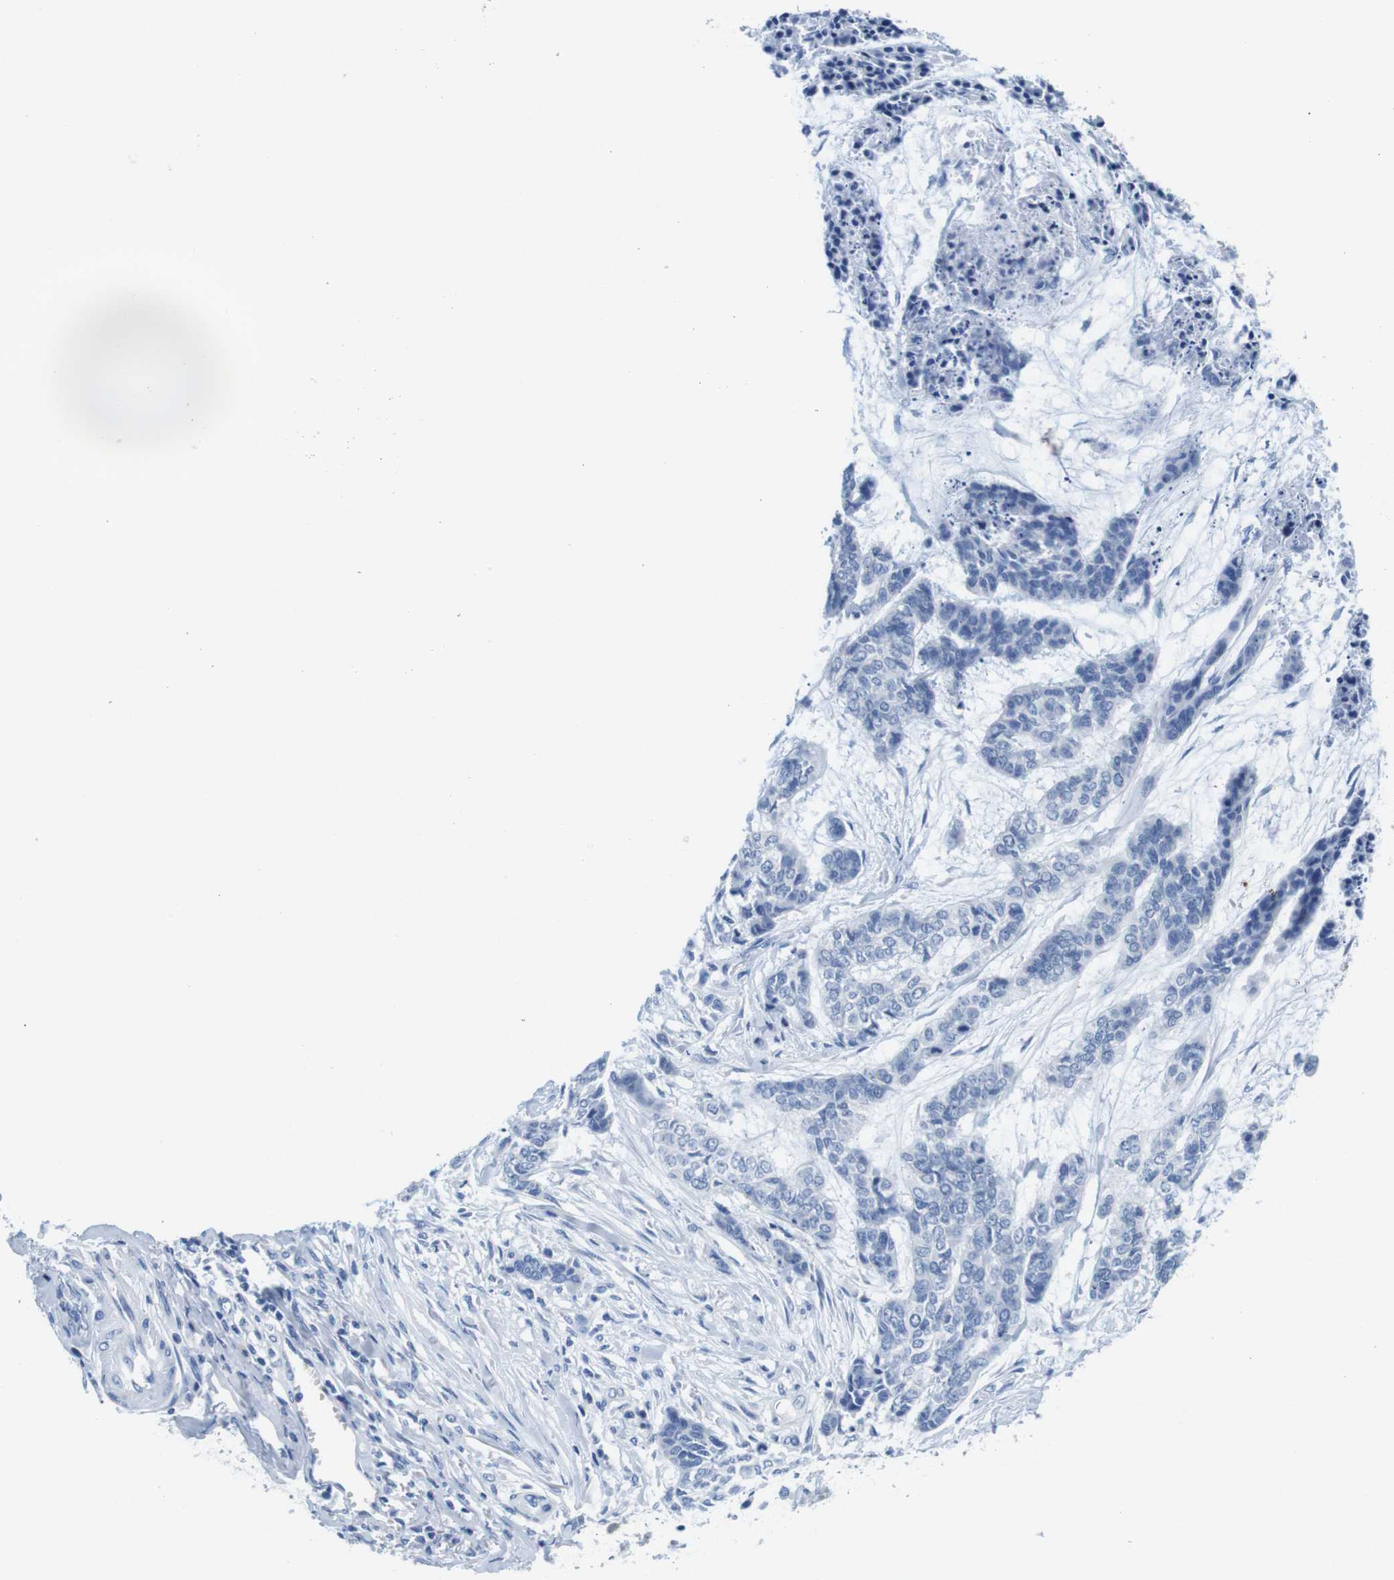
{"staining": {"intensity": "negative", "quantity": "none", "location": "none"}, "tissue": "skin cancer", "cell_type": "Tumor cells", "image_type": "cancer", "snomed": [{"axis": "morphology", "description": "Basal cell carcinoma"}, {"axis": "topography", "description": "Skin"}], "caption": "High power microscopy micrograph of an IHC photomicrograph of skin cancer (basal cell carcinoma), revealing no significant expression in tumor cells.", "gene": "MAP6", "patient": {"sex": "female", "age": 64}}